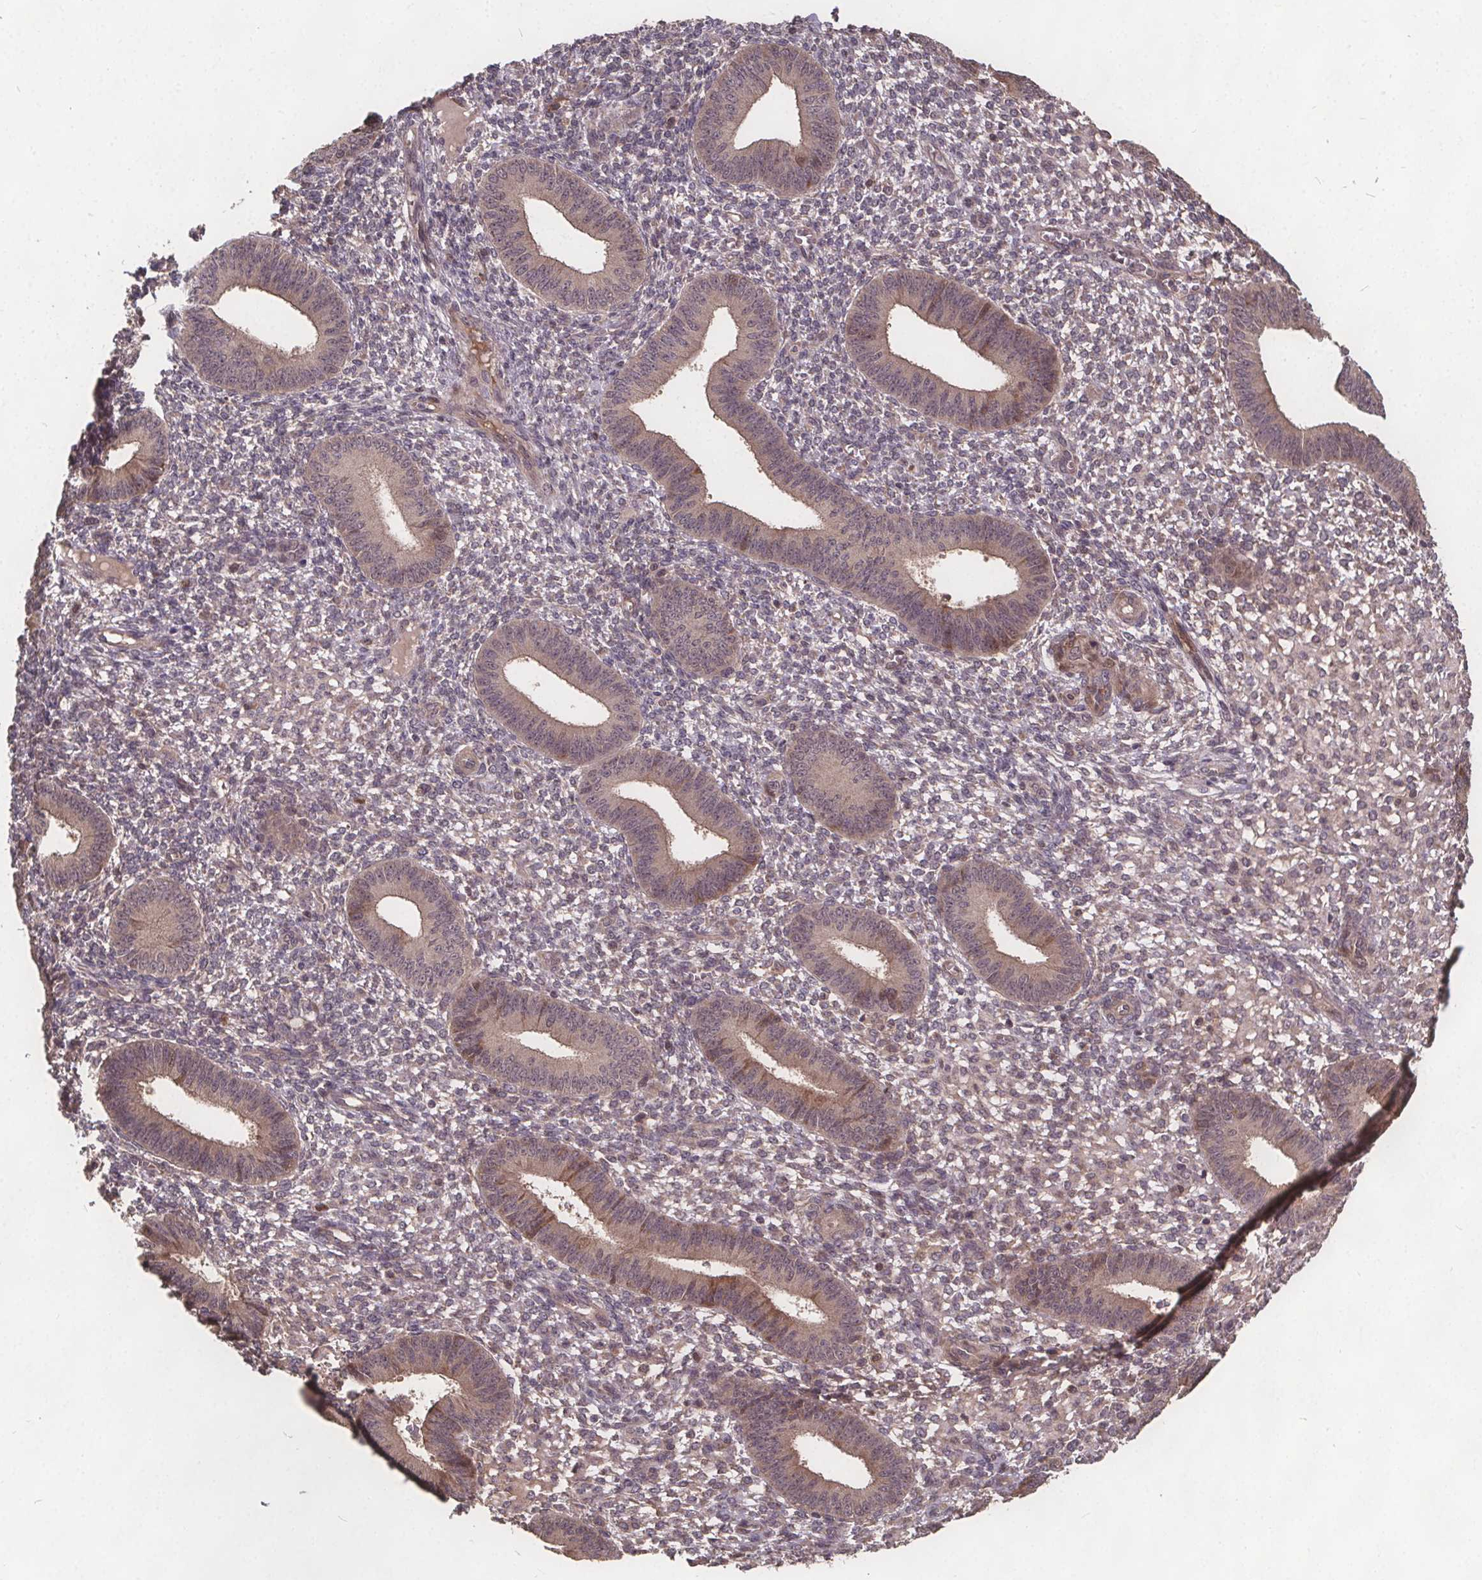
{"staining": {"intensity": "negative", "quantity": "none", "location": "none"}, "tissue": "endometrium", "cell_type": "Cells in endometrial stroma", "image_type": "normal", "snomed": [{"axis": "morphology", "description": "Normal tissue, NOS"}, {"axis": "topography", "description": "Endometrium"}], "caption": "A photomicrograph of human endometrium is negative for staining in cells in endometrial stroma. (DAB immunohistochemistry (IHC) visualized using brightfield microscopy, high magnification).", "gene": "USP9X", "patient": {"sex": "female", "age": 42}}